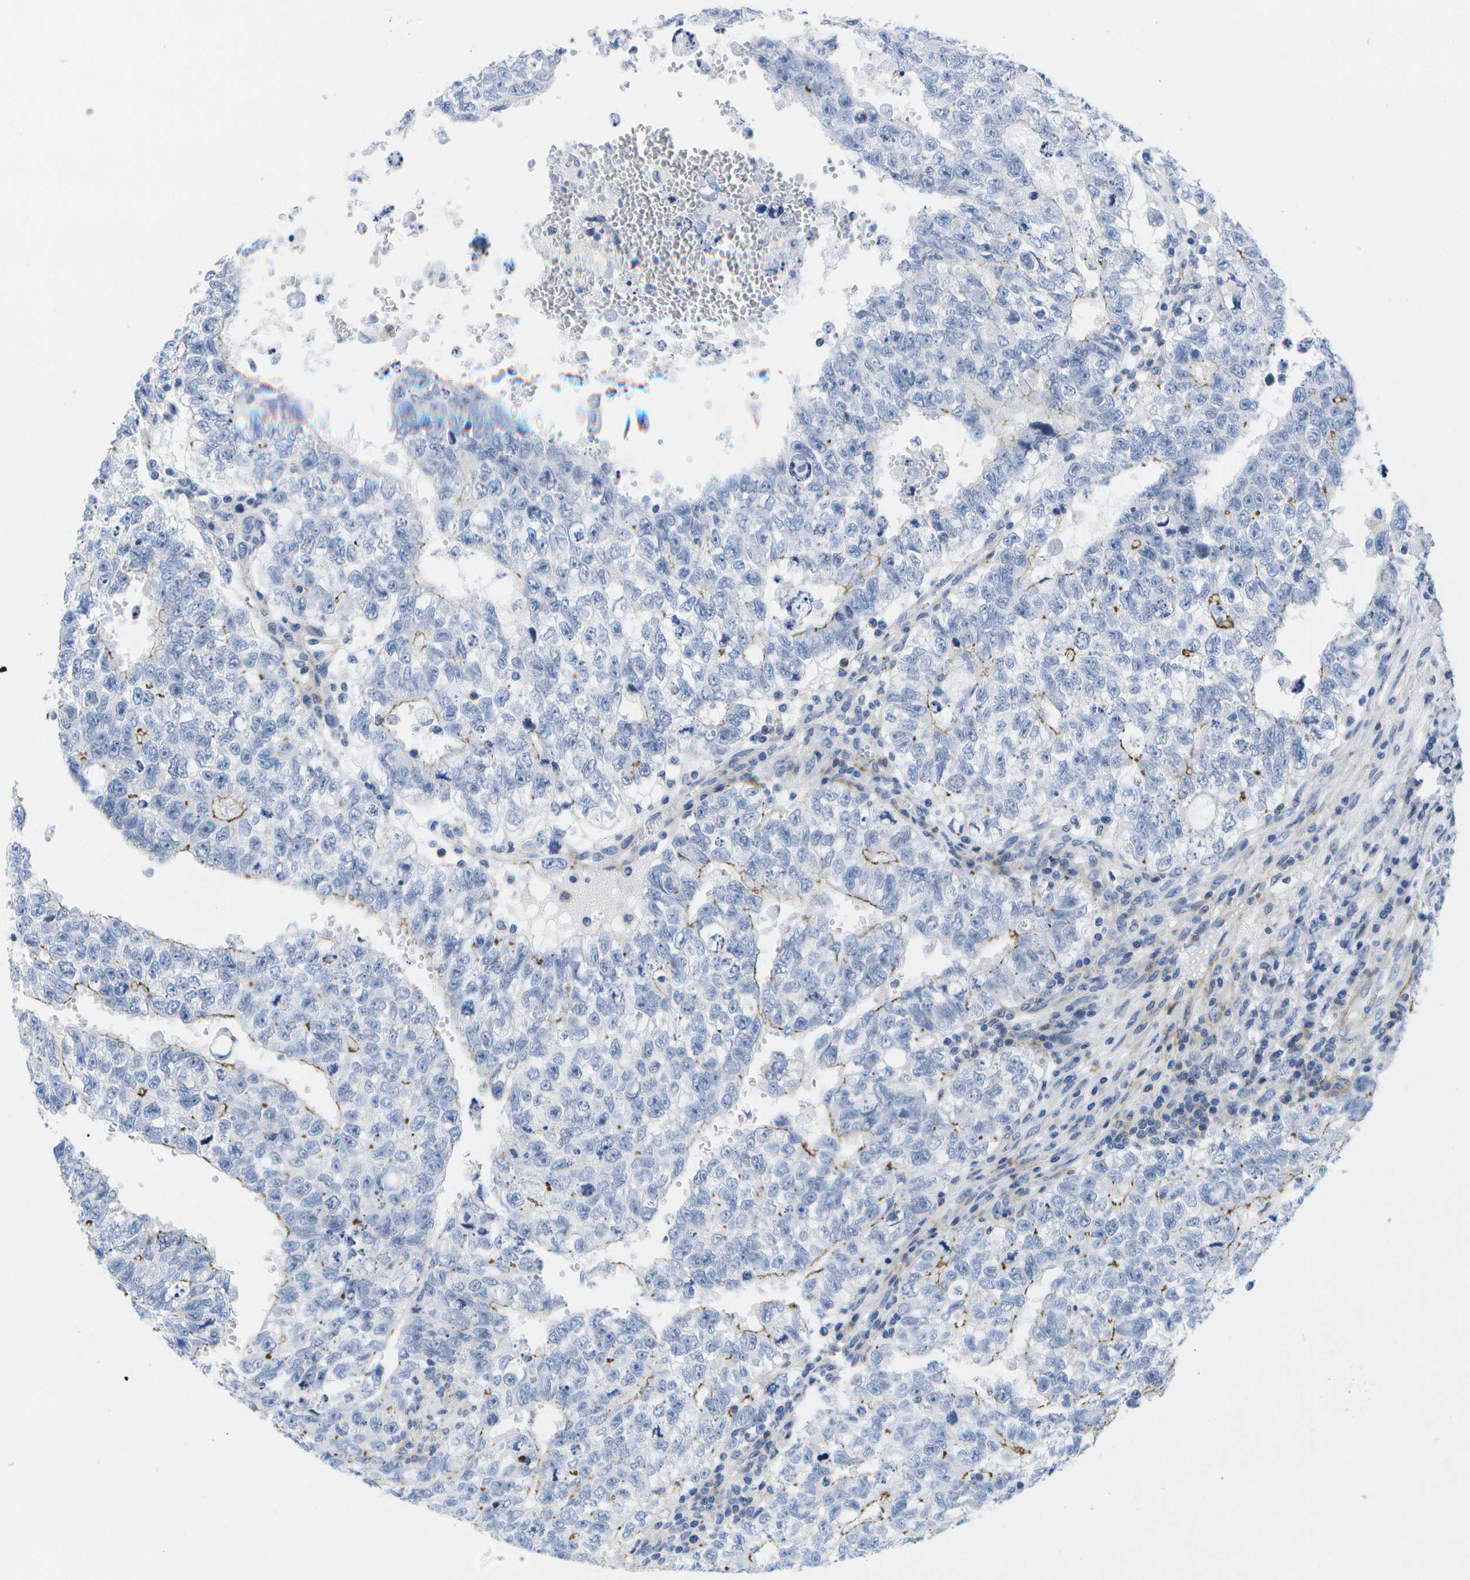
{"staining": {"intensity": "negative", "quantity": "none", "location": "none"}, "tissue": "testis cancer", "cell_type": "Tumor cells", "image_type": "cancer", "snomed": [{"axis": "morphology", "description": "Seminoma, NOS"}, {"axis": "morphology", "description": "Carcinoma, Embryonal, NOS"}, {"axis": "topography", "description": "Testis"}], "caption": "Immunohistochemistry (IHC) image of neoplastic tissue: testis embryonal carcinoma stained with DAB (3,3'-diaminobenzidine) displays no significant protein staining in tumor cells.", "gene": "ADGRG6", "patient": {"sex": "male", "age": 38}}